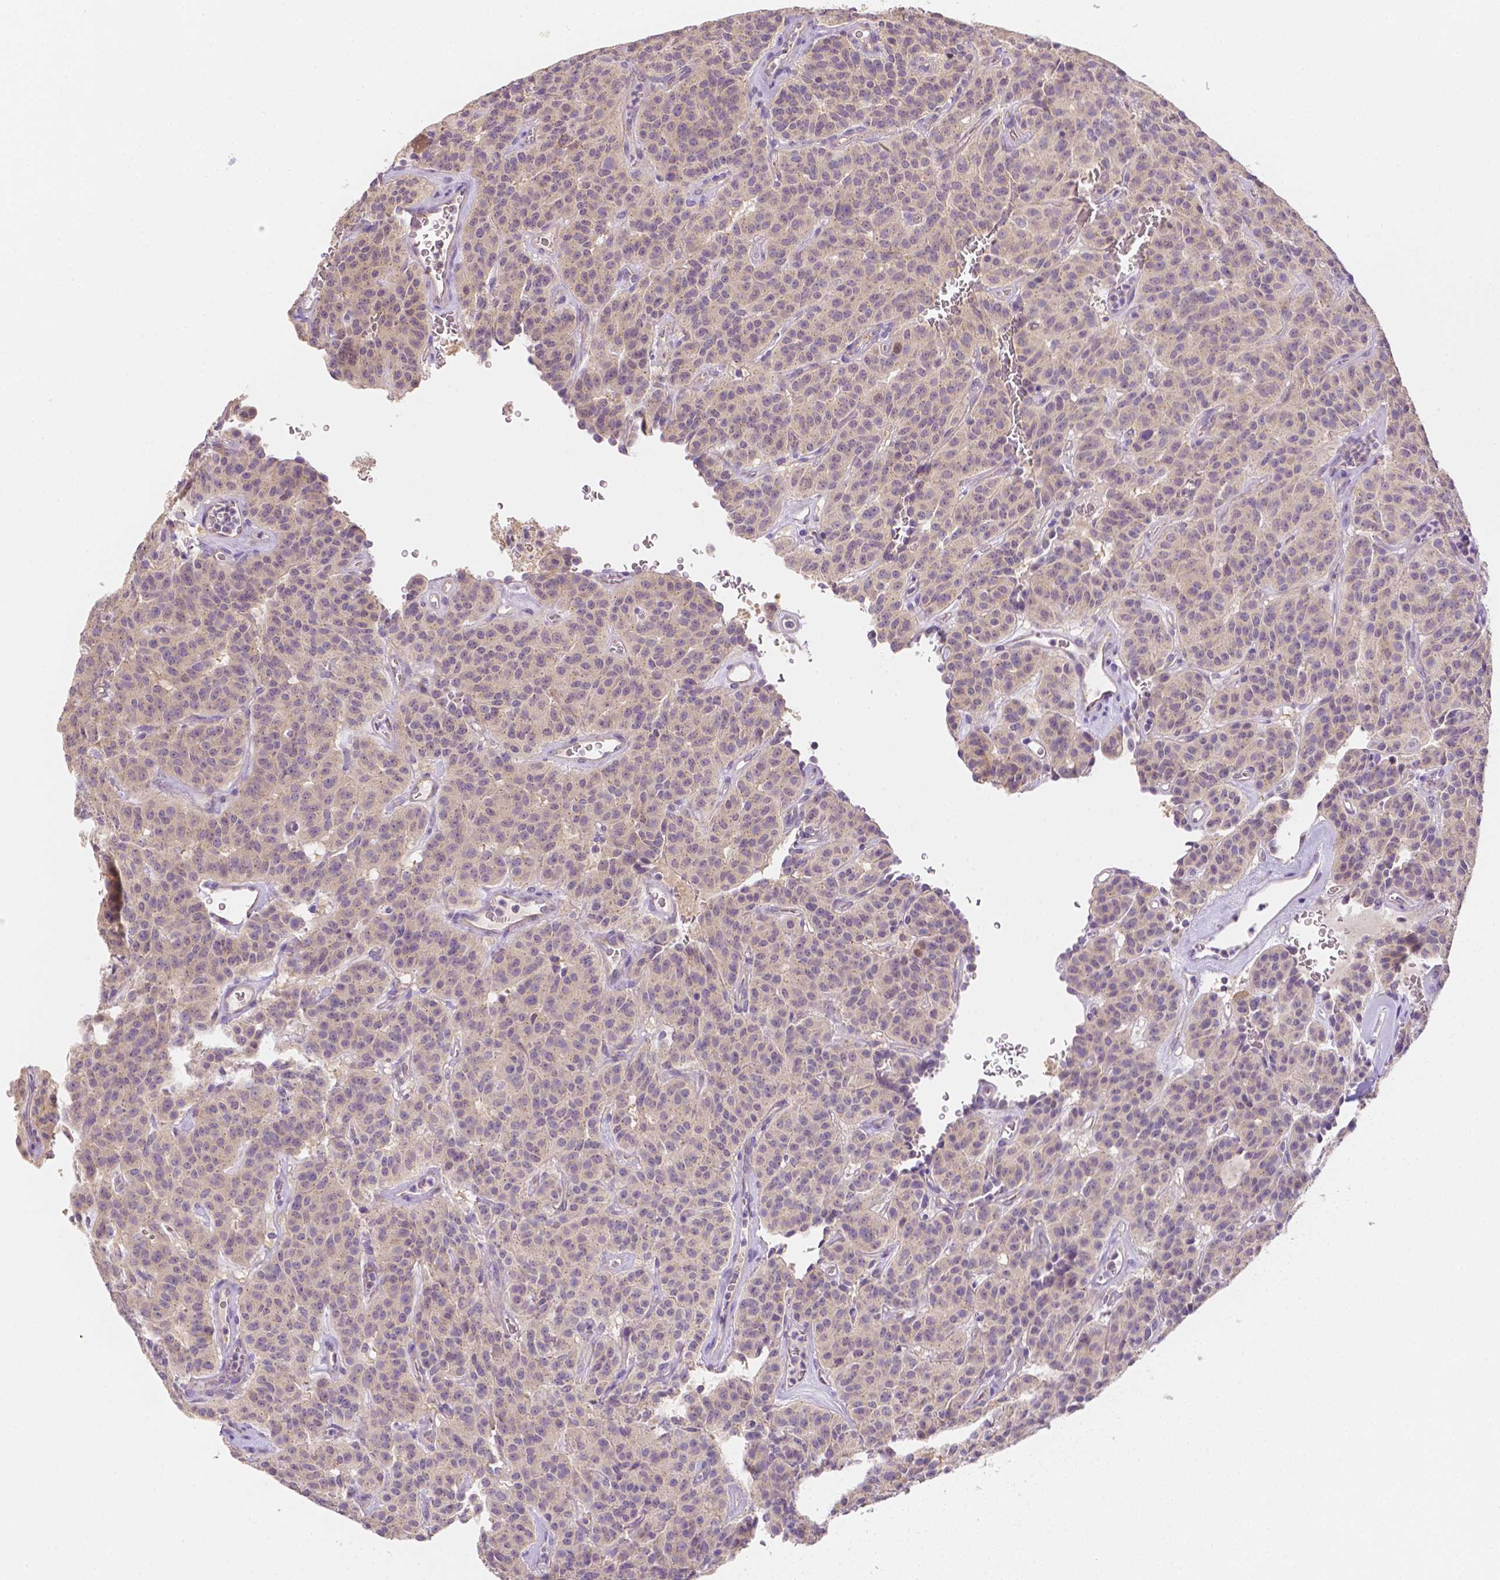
{"staining": {"intensity": "weak", "quantity": "<25%", "location": "cytoplasmic/membranous"}, "tissue": "carcinoid", "cell_type": "Tumor cells", "image_type": "cancer", "snomed": [{"axis": "morphology", "description": "Carcinoid, malignant, NOS"}, {"axis": "topography", "description": "Lung"}], "caption": "Image shows no protein positivity in tumor cells of carcinoid tissue.", "gene": "C10orf67", "patient": {"sex": "female", "age": 61}}